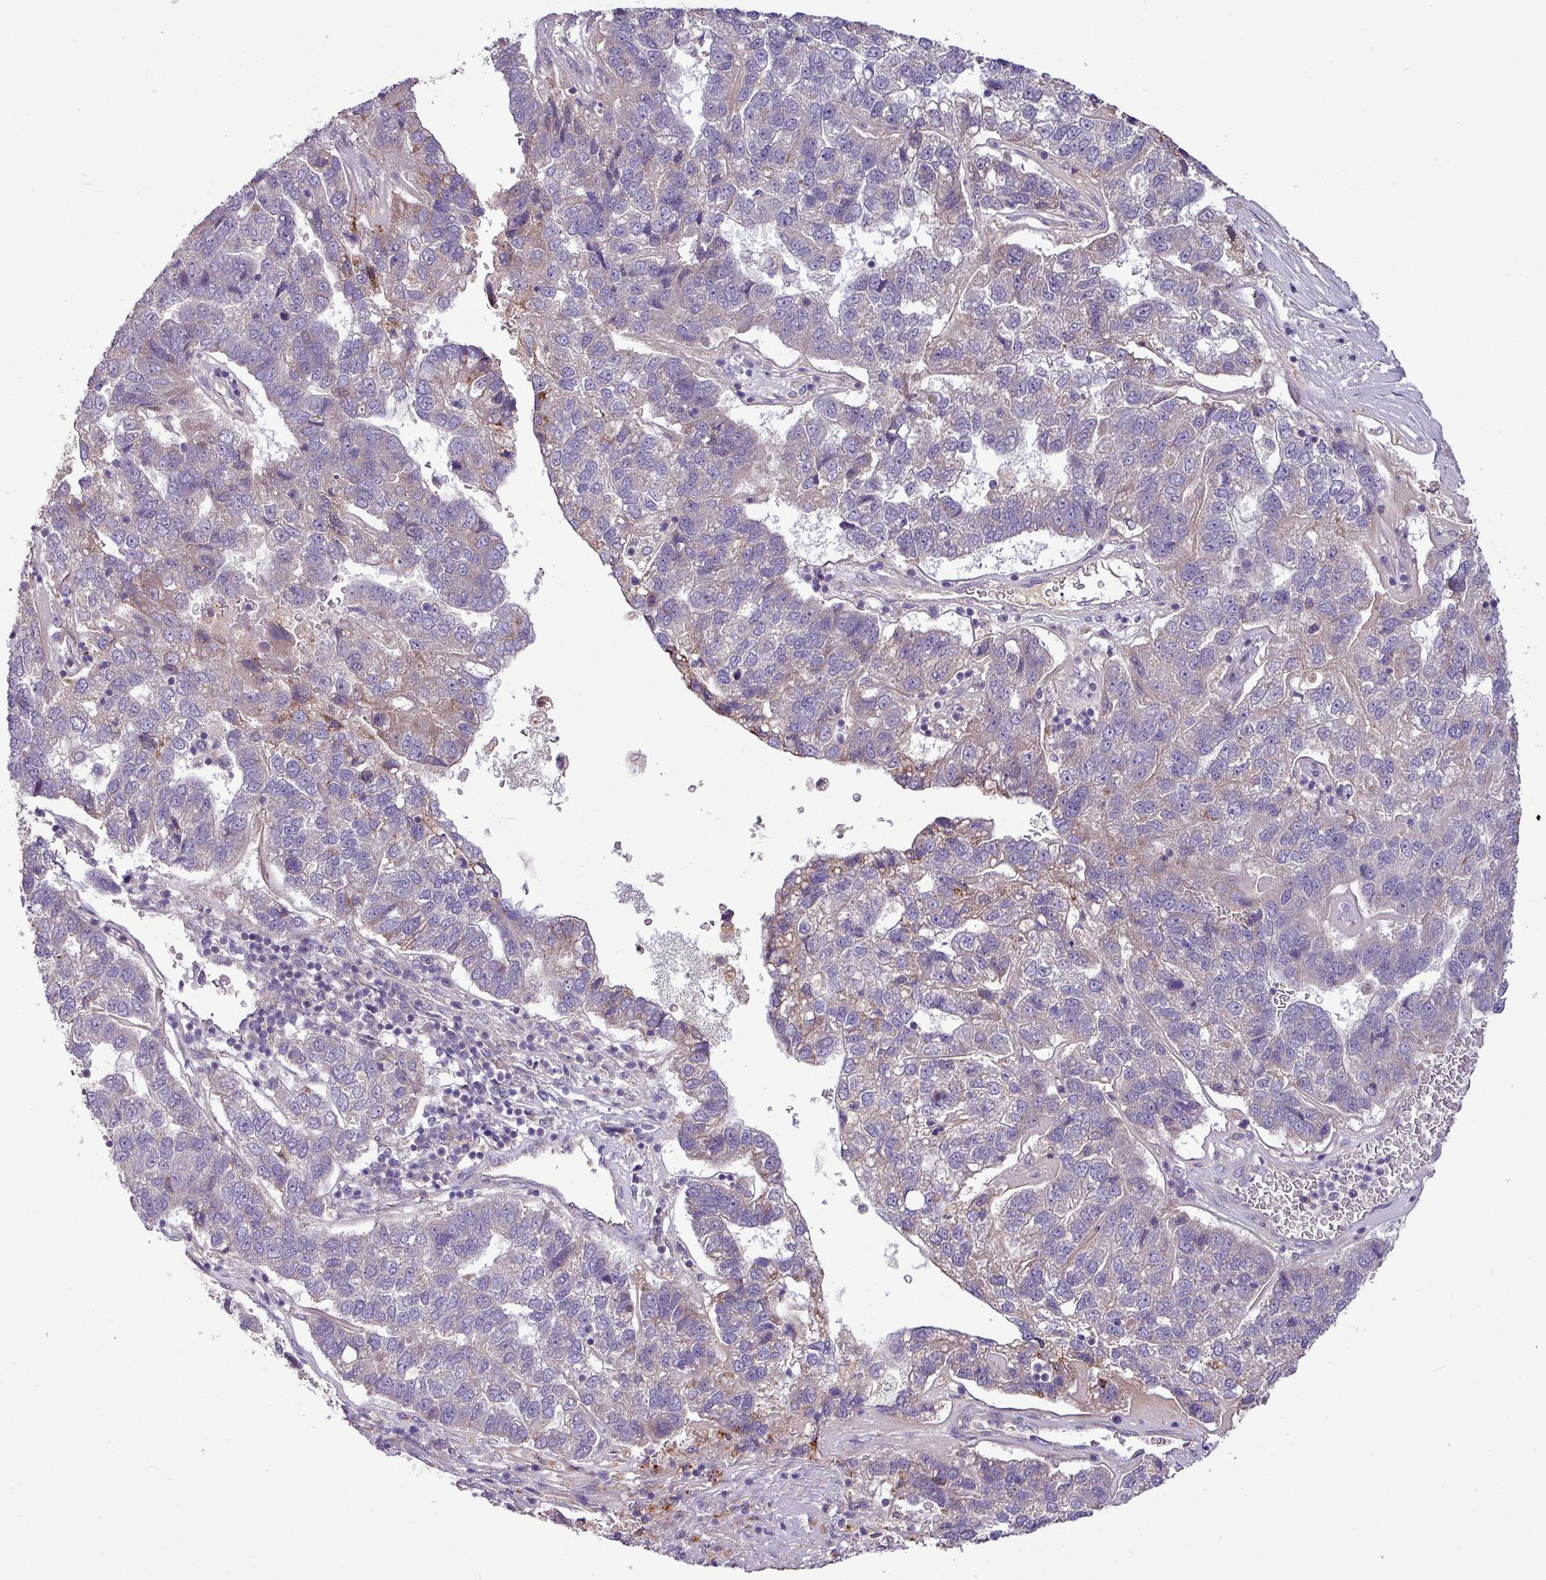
{"staining": {"intensity": "weak", "quantity": "<25%", "location": "cytoplasmic/membranous"}, "tissue": "pancreatic cancer", "cell_type": "Tumor cells", "image_type": "cancer", "snomed": [{"axis": "morphology", "description": "Adenocarcinoma, NOS"}, {"axis": "topography", "description": "Pancreas"}], "caption": "Immunohistochemistry of adenocarcinoma (pancreatic) reveals no staining in tumor cells.", "gene": "XIAP", "patient": {"sex": "female", "age": 61}}